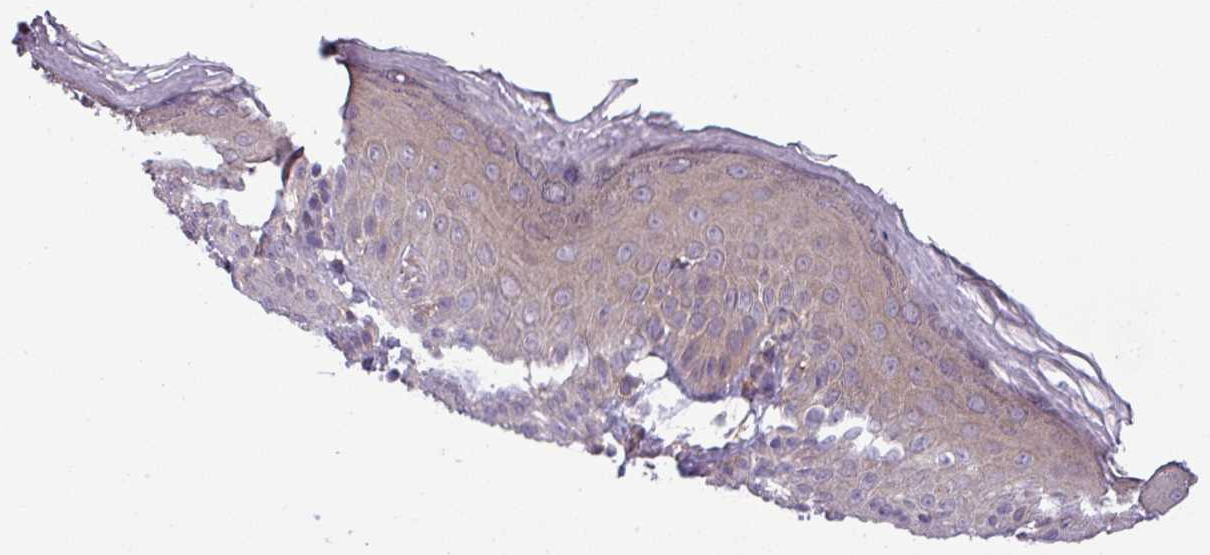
{"staining": {"intensity": "weak", "quantity": ">75%", "location": "cytoplasmic/membranous,nuclear"}, "tissue": "skin", "cell_type": "Epidermal cells", "image_type": "normal", "snomed": [{"axis": "morphology", "description": "Normal tissue, NOS"}, {"axis": "topography", "description": "Anal"}], "caption": "Weak cytoplasmic/membranous,nuclear protein positivity is appreciated in approximately >75% of epidermal cells in skin. (Stains: DAB in brown, nuclei in blue, Microscopy: brightfield microscopy at high magnification).", "gene": "NPFFR1", "patient": {"sex": "female", "age": 40}}